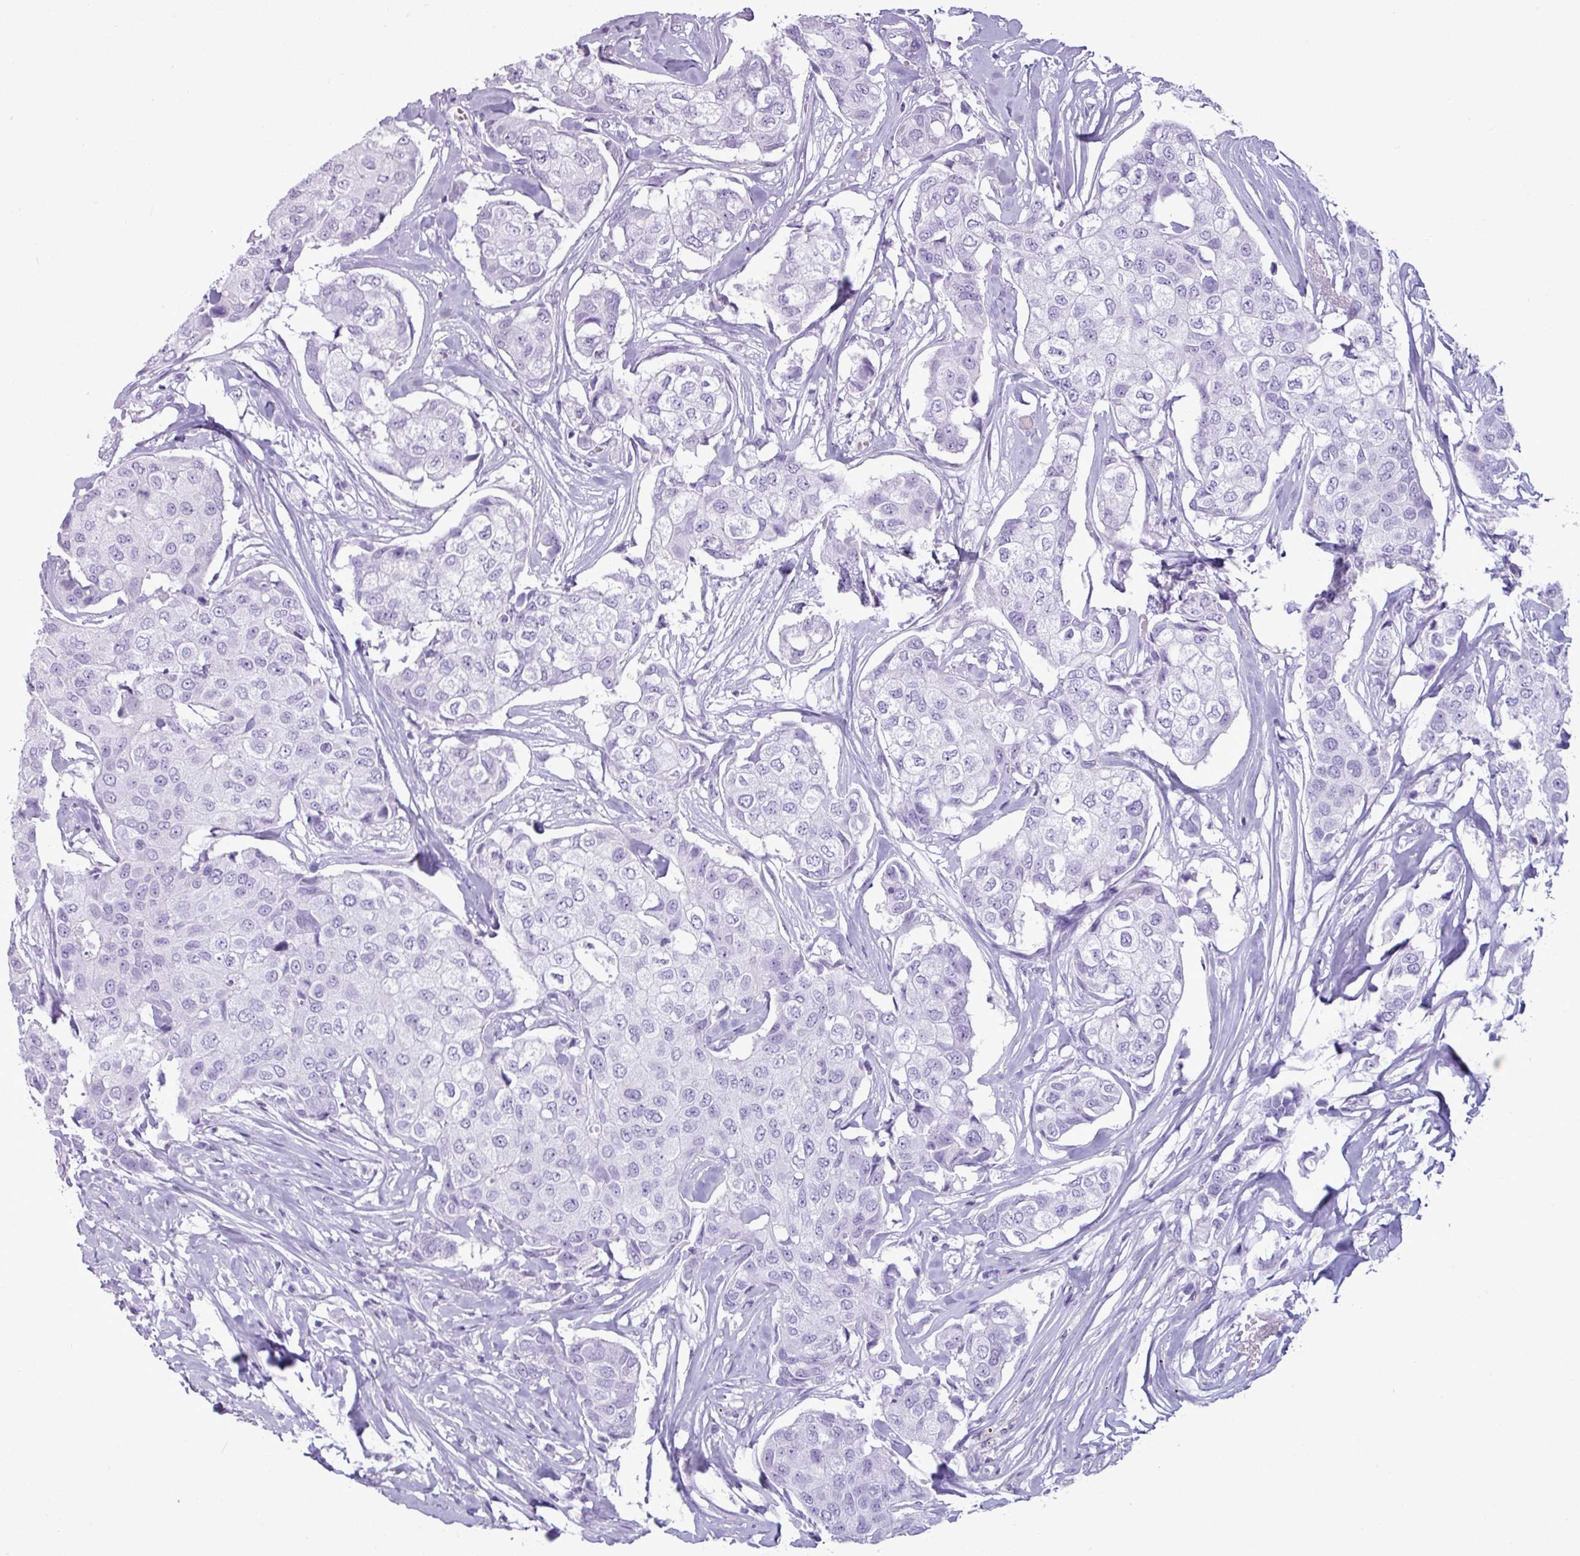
{"staining": {"intensity": "negative", "quantity": "none", "location": "none"}, "tissue": "breast cancer", "cell_type": "Tumor cells", "image_type": "cancer", "snomed": [{"axis": "morphology", "description": "Duct carcinoma"}, {"axis": "topography", "description": "Breast"}], "caption": "Human breast infiltrating ductal carcinoma stained for a protein using immunohistochemistry (IHC) shows no expression in tumor cells.", "gene": "AMY1B", "patient": {"sex": "female", "age": 80}}